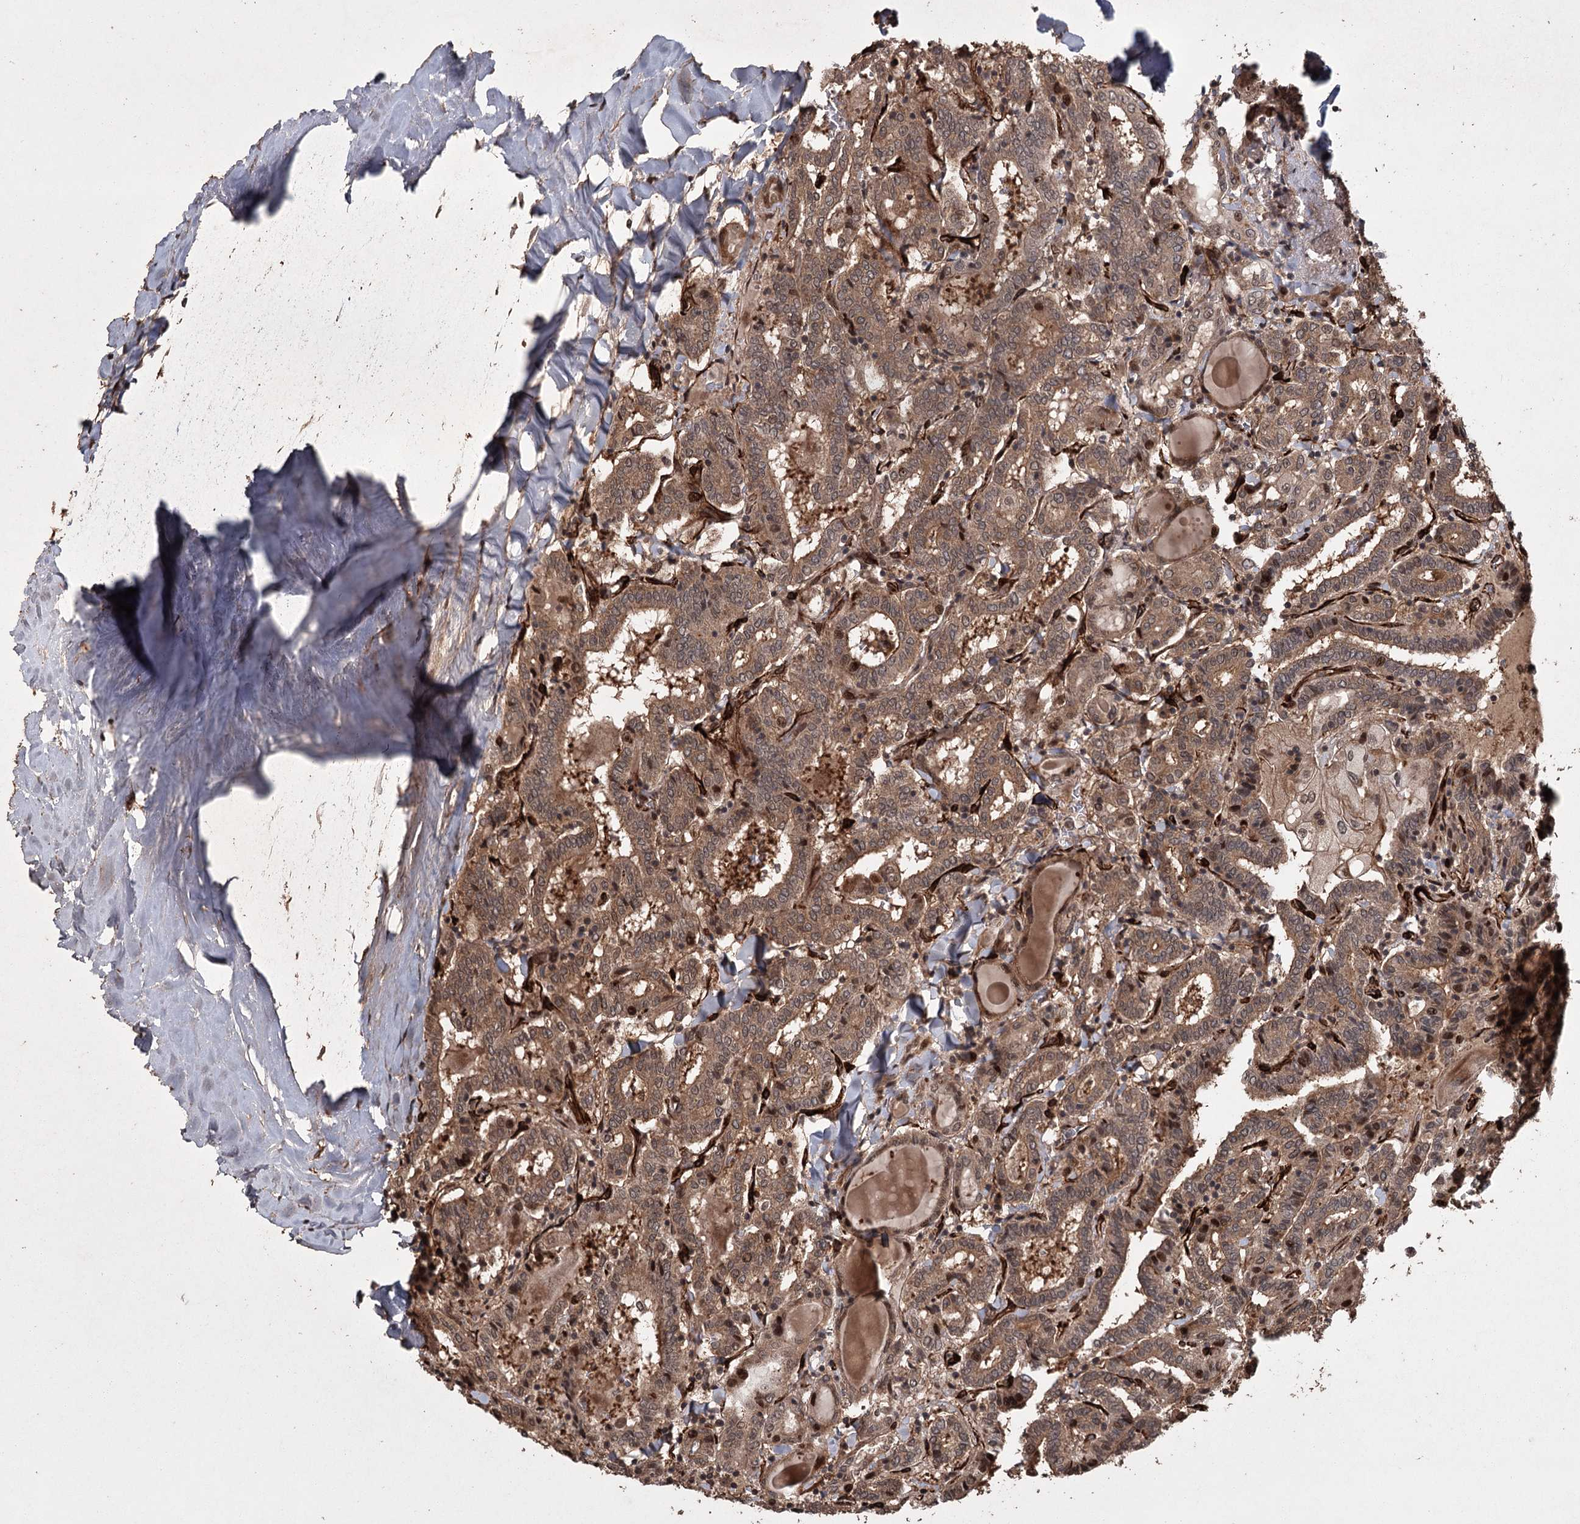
{"staining": {"intensity": "moderate", "quantity": ">75%", "location": "cytoplasmic/membranous"}, "tissue": "thyroid cancer", "cell_type": "Tumor cells", "image_type": "cancer", "snomed": [{"axis": "morphology", "description": "Papillary adenocarcinoma, NOS"}, {"axis": "topography", "description": "Thyroid gland"}], "caption": "Thyroid cancer stained for a protein reveals moderate cytoplasmic/membranous positivity in tumor cells.", "gene": "RPAP3", "patient": {"sex": "female", "age": 72}}